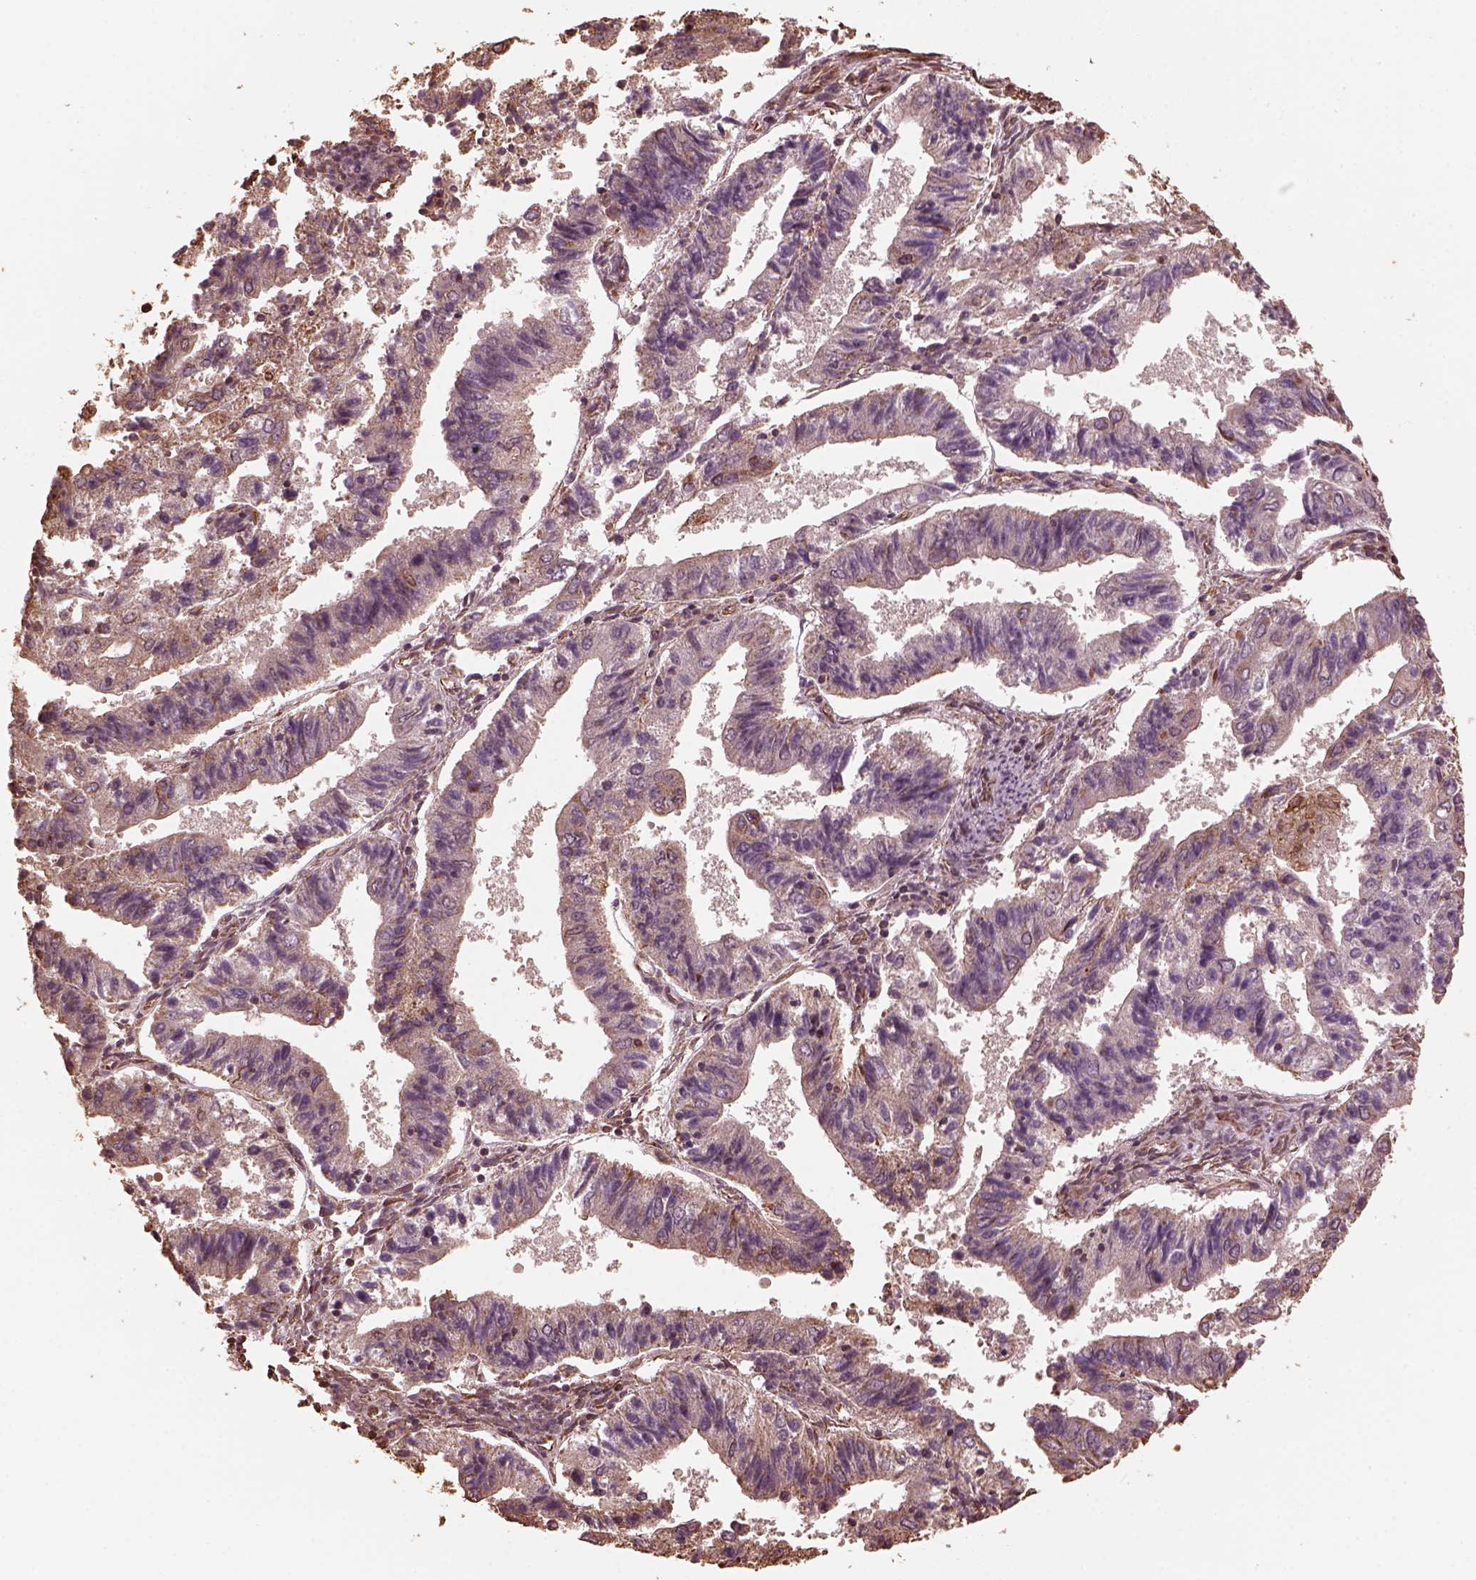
{"staining": {"intensity": "negative", "quantity": "none", "location": "none"}, "tissue": "endometrial cancer", "cell_type": "Tumor cells", "image_type": "cancer", "snomed": [{"axis": "morphology", "description": "Adenocarcinoma, NOS"}, {"axis": "topography", "description": "Endometrium"}], "caption": "Protein analysis of adenocarcinoma (endometrial) demonstrates no significant staining in tumor cells.", "gene": "GTPBP1", "patient": {"sex": "female", "age": 82}}